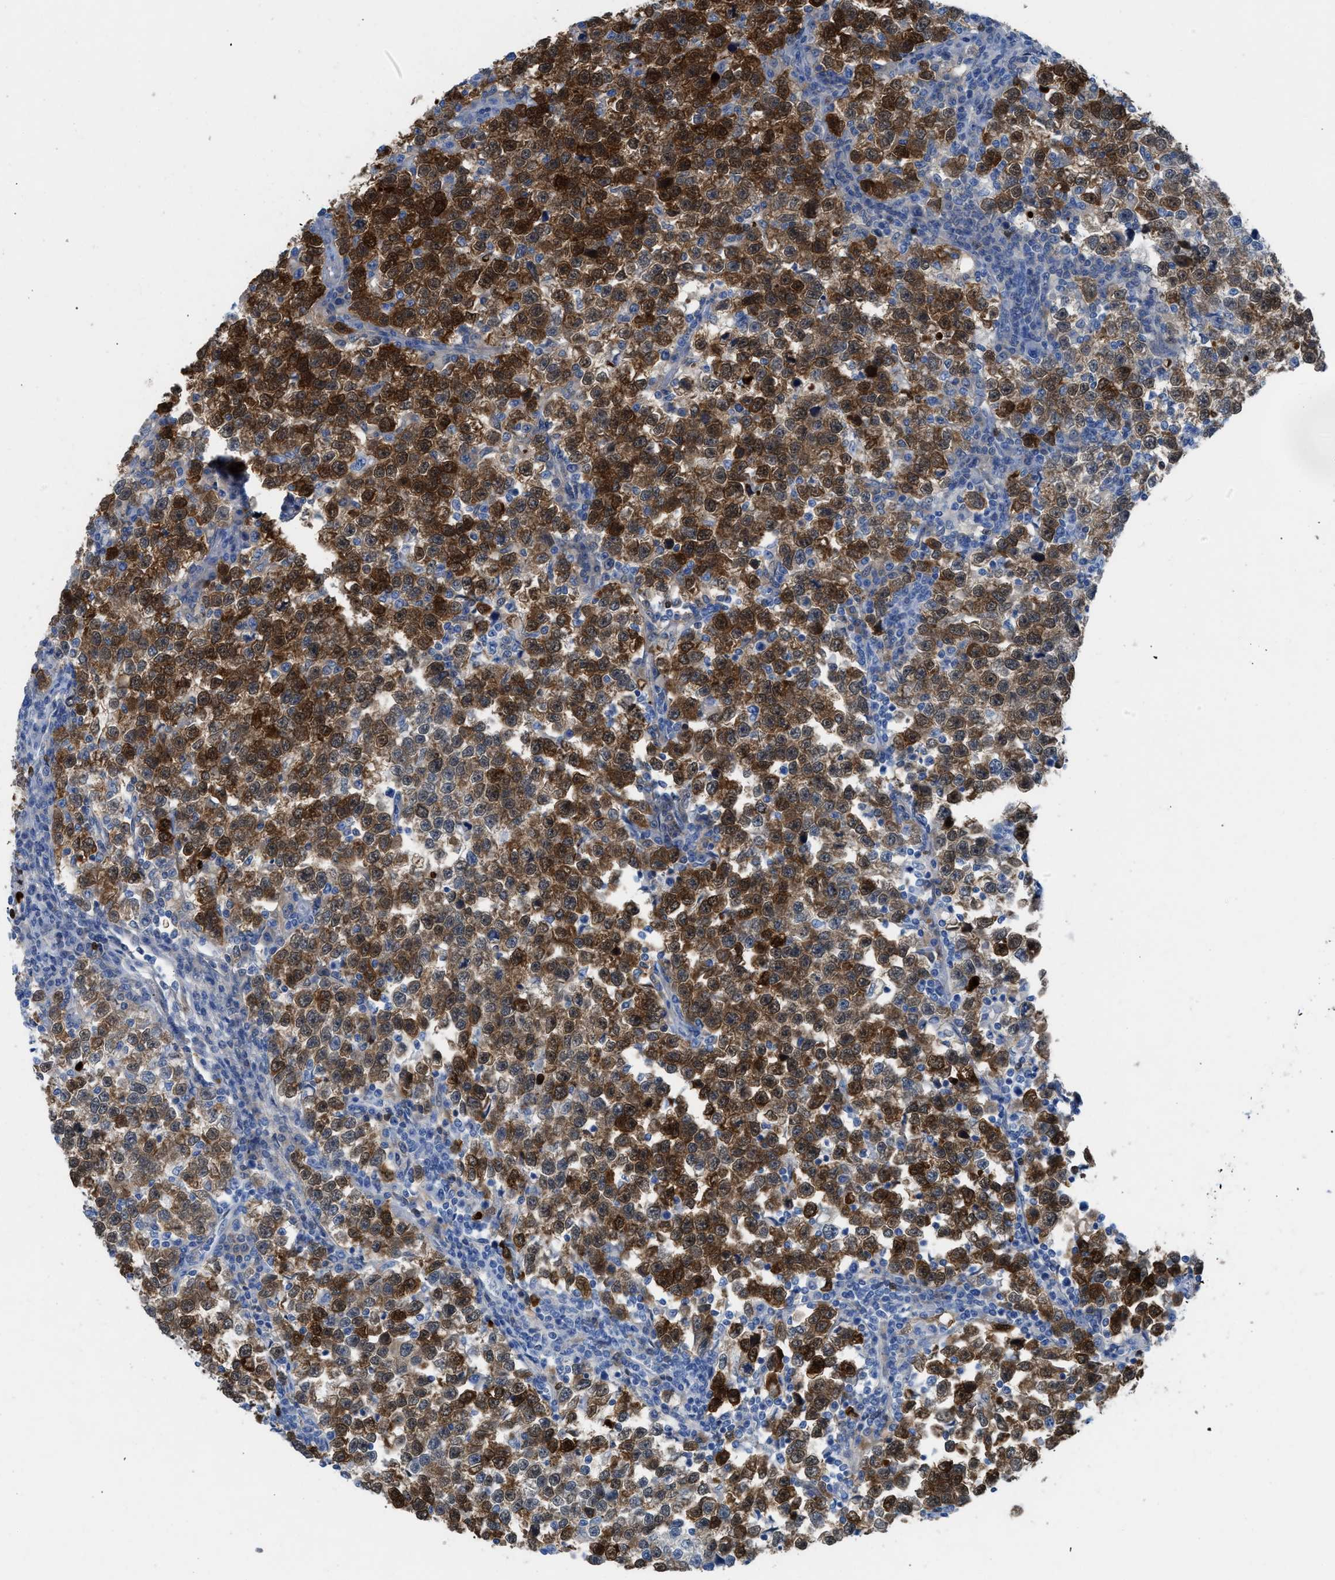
{"staining": {"intensity": "strong", "quantity": ">75%", "location": "cytoplasmic/membranous,nuclear"}, "tissue": "testis cancer", "cell_type": "Tumor cells", "image_type": "cancer", "snomed": [{"axis": "morphology", "description": "Normal tissue, NOS"}, {"axis": "morphology", "description": "Seminoma, NOS"}, {"axis": "topography", "description": "Testis"}], "caption": "Testis cancer was stained to show a protein in brown. There is high levels of strong cytoplasmic/membranous and nuclear positivity in about >75% of tumor cells. The staining is performed using DAB (3,3'-diaminobenzidine) brown chromogen to label protein expression. The nuclei are counter-stained blue using hematoxylin.", "gene": "TCL1A", "patient": {"sex": "male", "age": 43}}